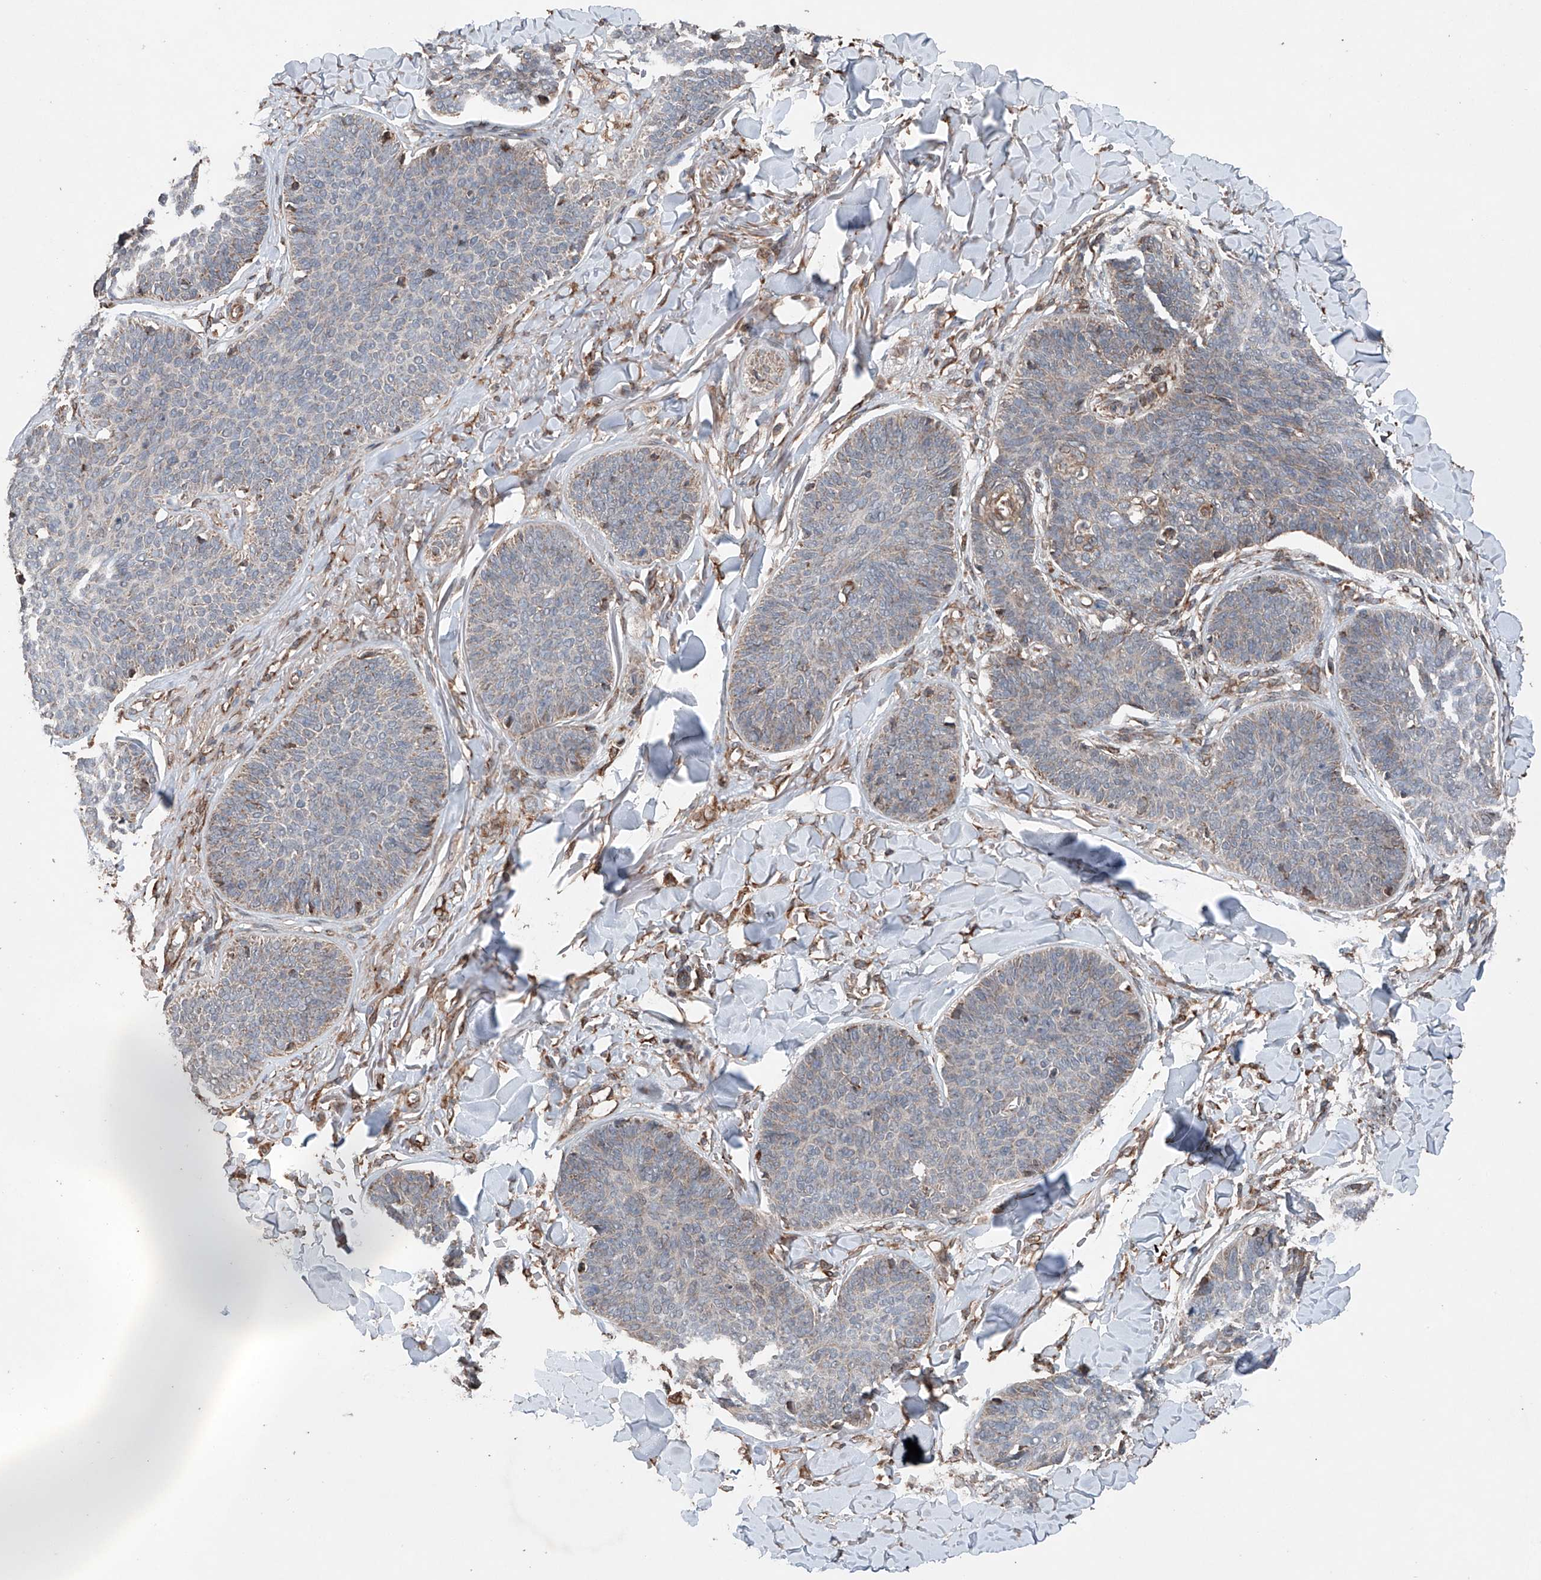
{"staining": {"intensity": "weak", "quantity": "25%-75%", "location": "cytoplasmic/membranous"}, "tissue": "skin cancer", "cell_type": "Tumor cells", "image_type": "cancer", "snomed": [{"axis": "morphology", "description": "Basal cell carcinoma"}, {"axis": "topography", "description": "Skin"}], "caption": "Skin cancer was stained to show a protein in brown. There is low levels of weak cytoplasmic/membranous staining in about 25%-75% of tumor cells.", "gene": "AP4B1", "patient": {"sex": "male", "age": 85}}